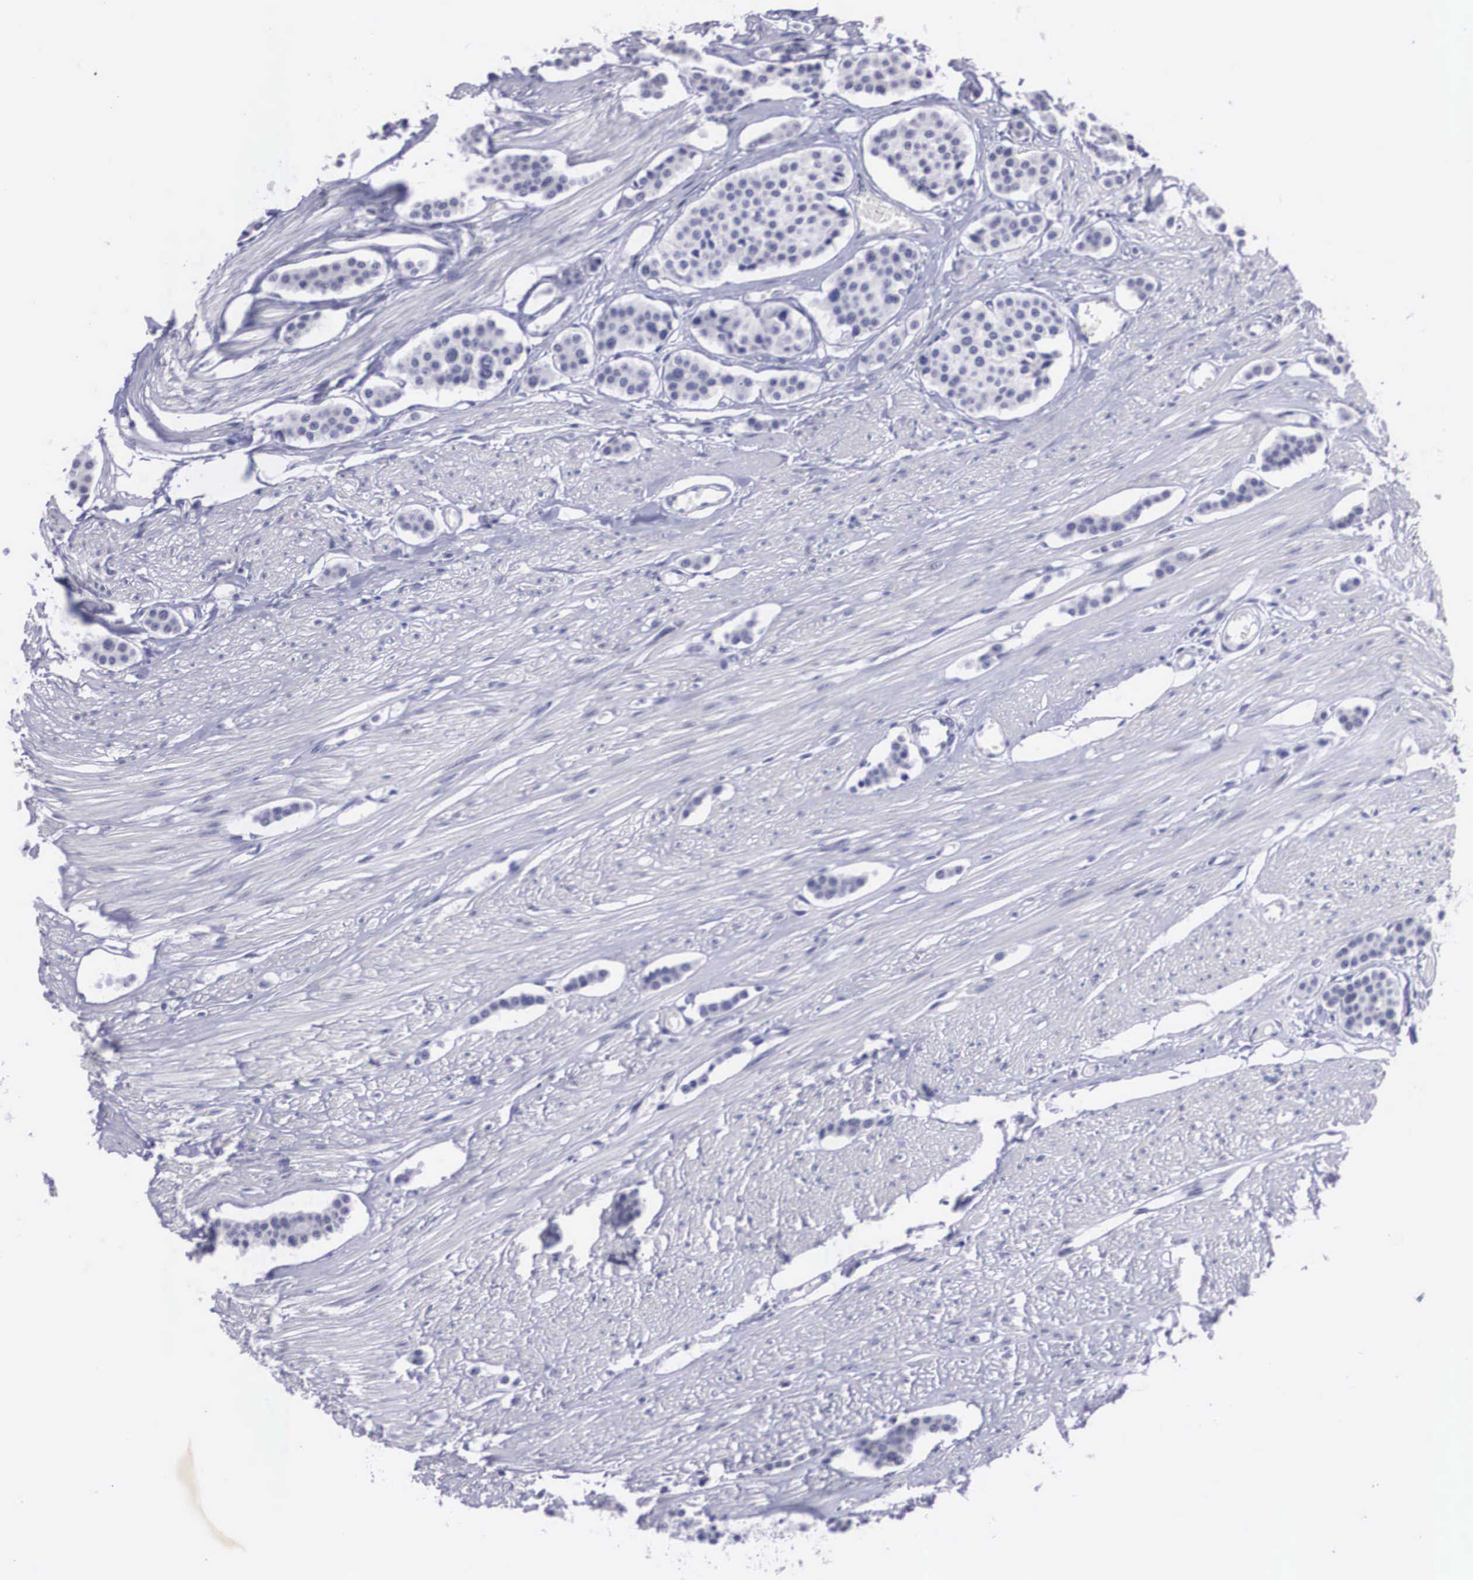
{"staining": {"intensity": "negative", "quantity": "none", "location": "none"}, "tissue": "carcinoid", "cell_type": "Tumor cells", "image_type": "cancer", "snomed": [{"axis": "morphology", "description": "Carcinoid, malignant, NOS"}, {"axis": "topography", "description": "Small intestine"}], "caption": "A micrograph of human carcinoid (malignant) is negative for staining in tumor cells. (DAB IHC with hematoxylin counter stain).", "gene": "C22orf31", "patient": {"sex": "male", "age": 60}}